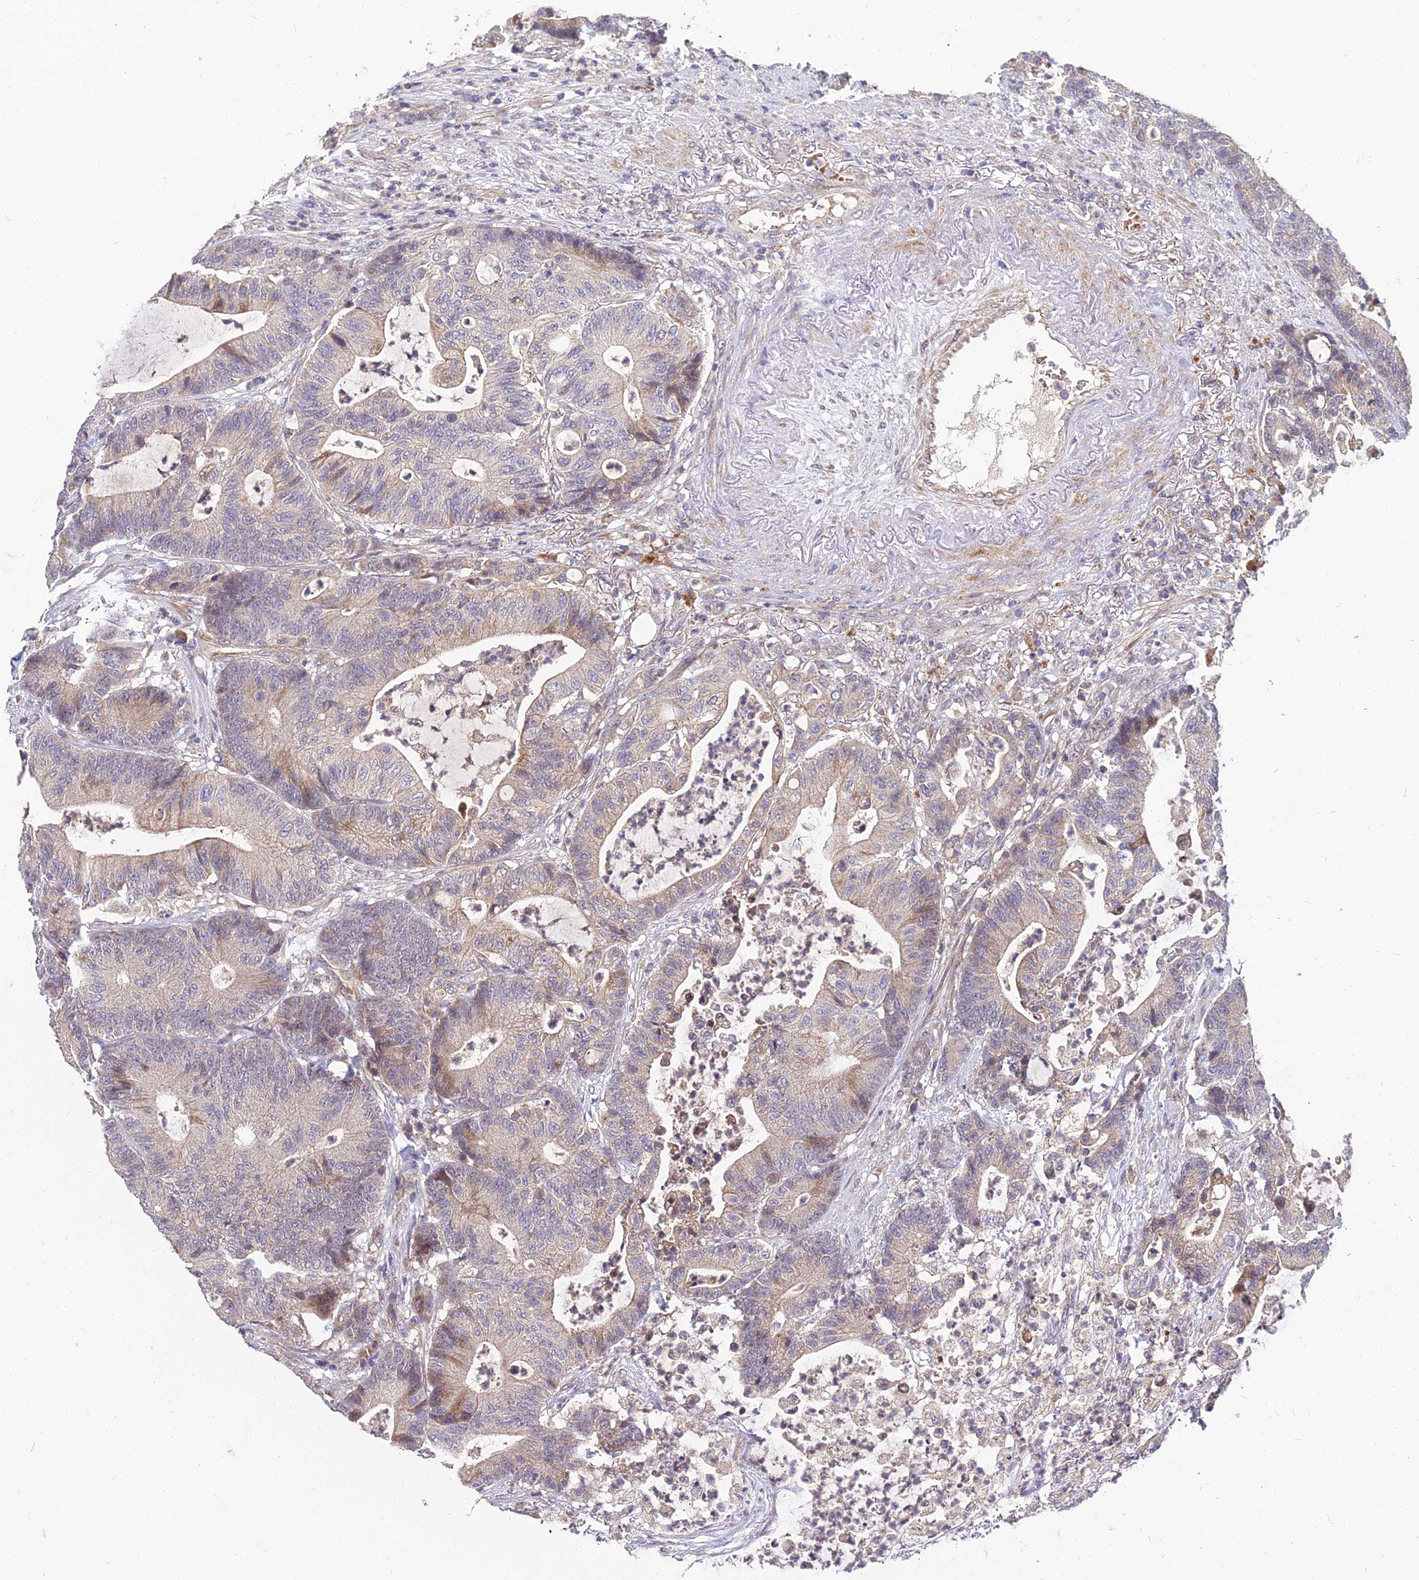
{"staining": {"intensity": "weak", "quantity": "<25%", "location": "cytoplasmic/membranous"}, "tissue": "colorectal cancer", "cell_type": "Tumor cells", "image_type": "cancer", "snomed": [{"axis": "morphology", "description": "Adenocarcinoma, NOS"}, {"axis": "topography", "description": "Colon"}], "caption": "The immunohistochemistry image has no significant positivity in tumor cells of colorectal cancer tissue. (IHC, brightfield microscopy, high magnification).", "gene": "NPY", "patient": {"sex": "female", "age": 84}}